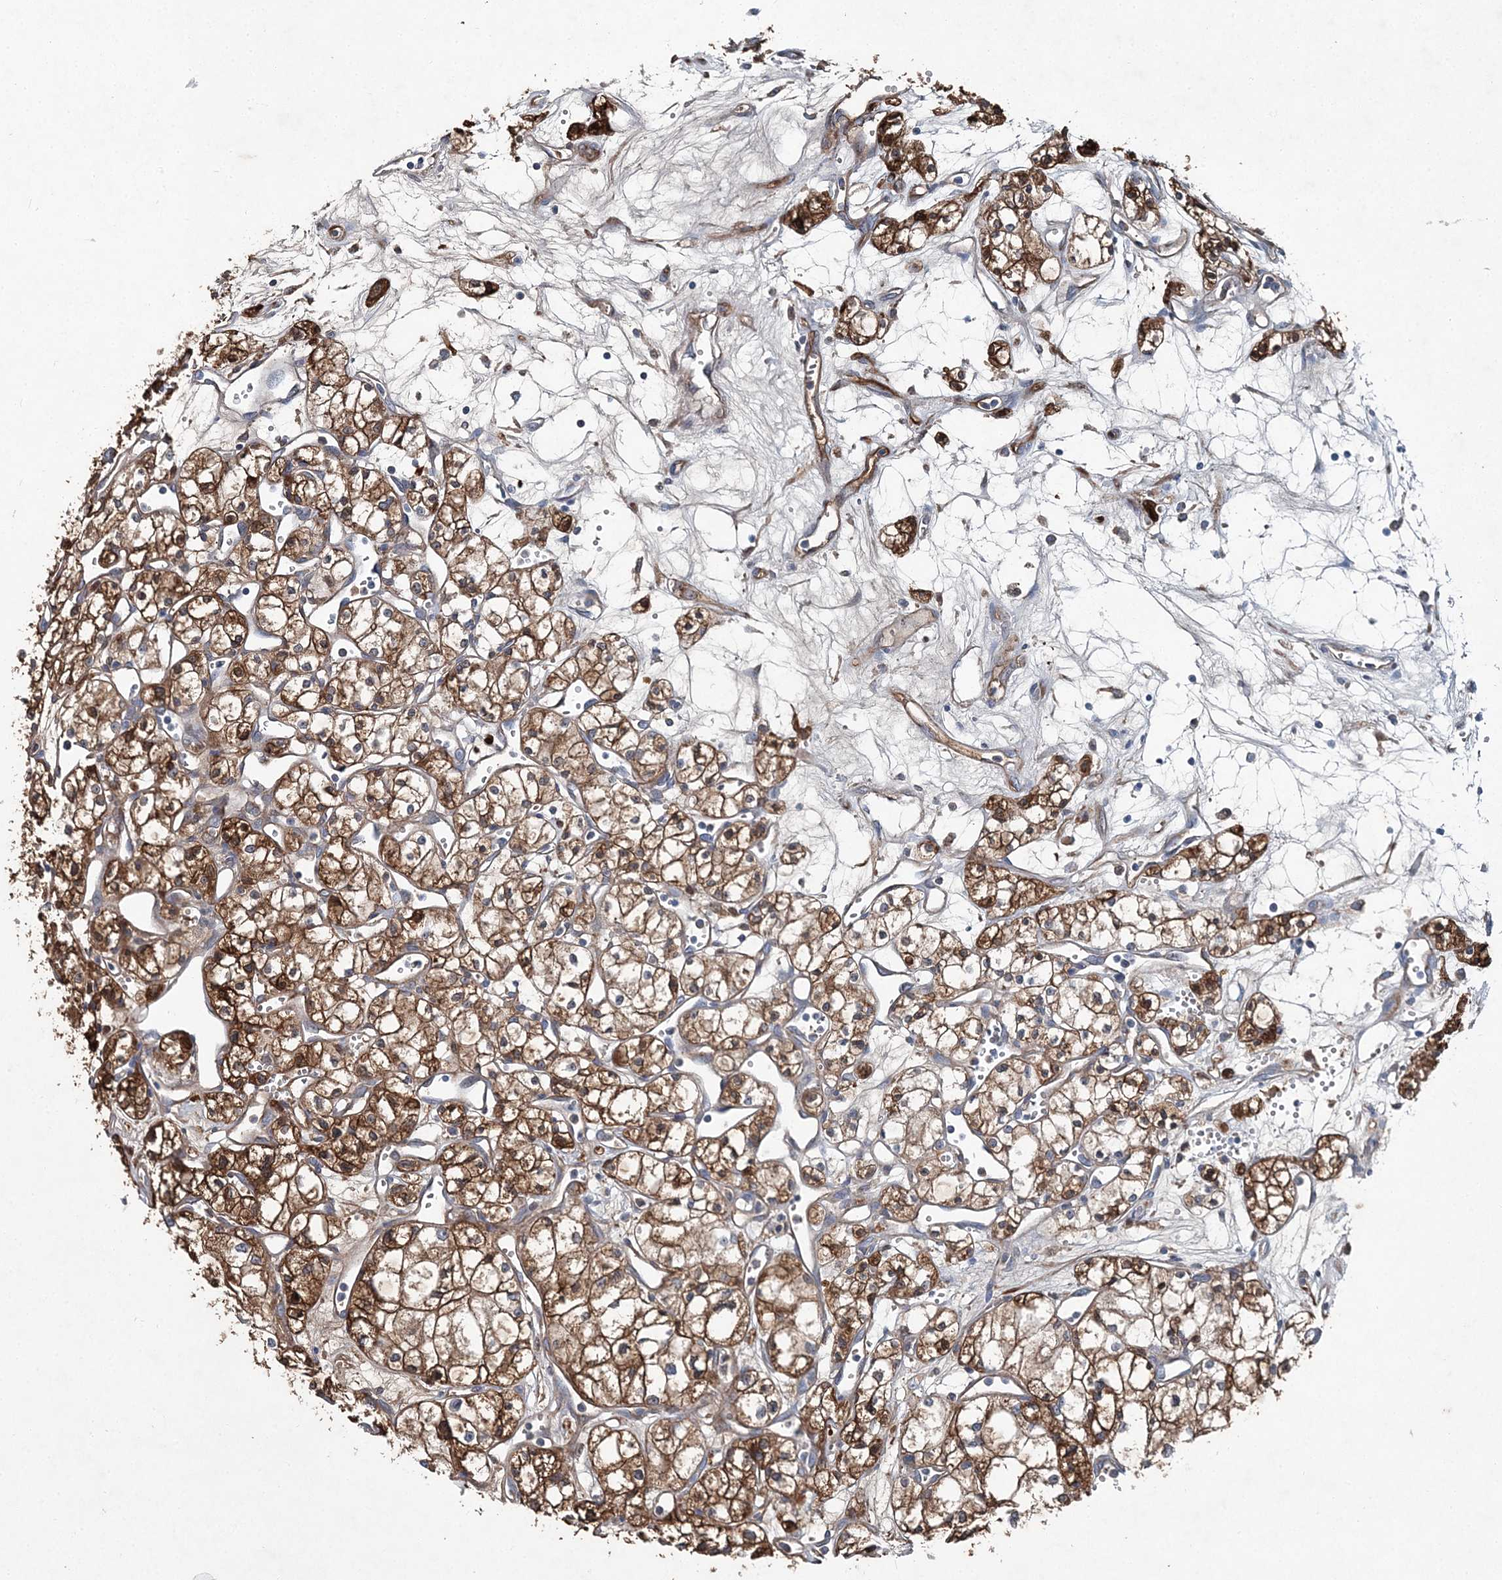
{"staining": {"intensity": "strong", "quantity": ">75%", "location": "cytoplasmic/membranous"}, "tissue": "renal cancer", "cell_type": "Tumor cells", "image_type": "cancer", "snomed": [{"axis": "morphology", "description": "Adenocarcinoma, NOS"}, {"axis": "topography", "description": "Kidney"}], "caption": "Renal cancer (adenocarcinoma) stained for a protein (brown) reveals strong cytoplasmic/membranous positive expression in approximately >75% of tumor cells.", "gene": "SPOPL", "patient": {"sex": "male", "age": 59}}